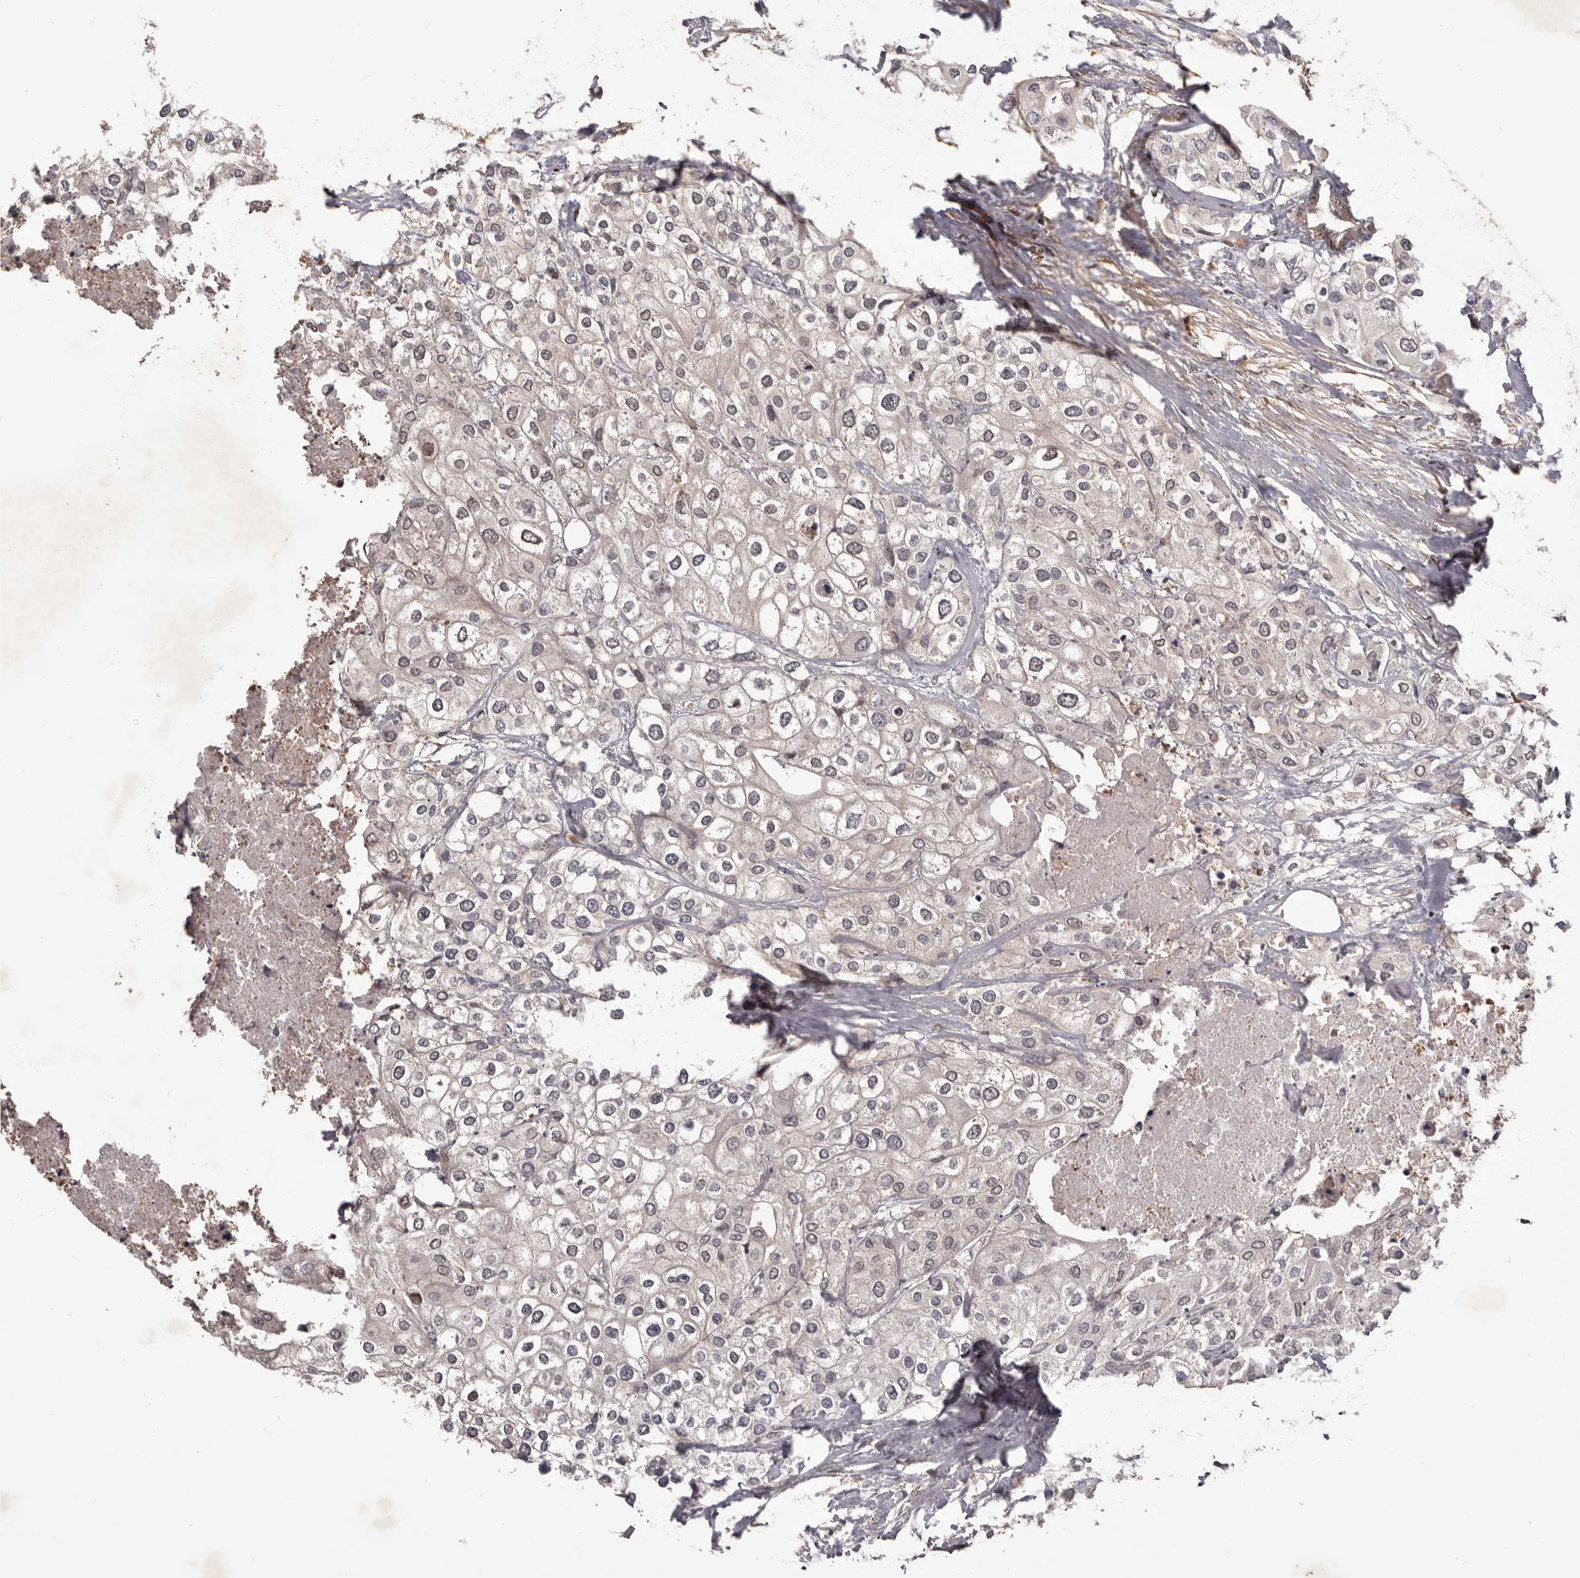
{"staining": {"intensity": "negative", "quantity": "none", "location": "none"}, "tissue": "urothelial cancer", "cell_type": "Tumor cells", "image_type": "cancer", "snomed": [{"axis": "morphology", "description": "Urothelial carcinoma, High grade"}, {"axis": "topography", "description": "Urinary bladder"}], "caption": "Histopathology image shows no protein expression in tumor cells of urothelial cancer tissue. Nuclei are stained in blue.", "gene": "GLIPR2", "patient": {"sex": "male", "age": 64}}